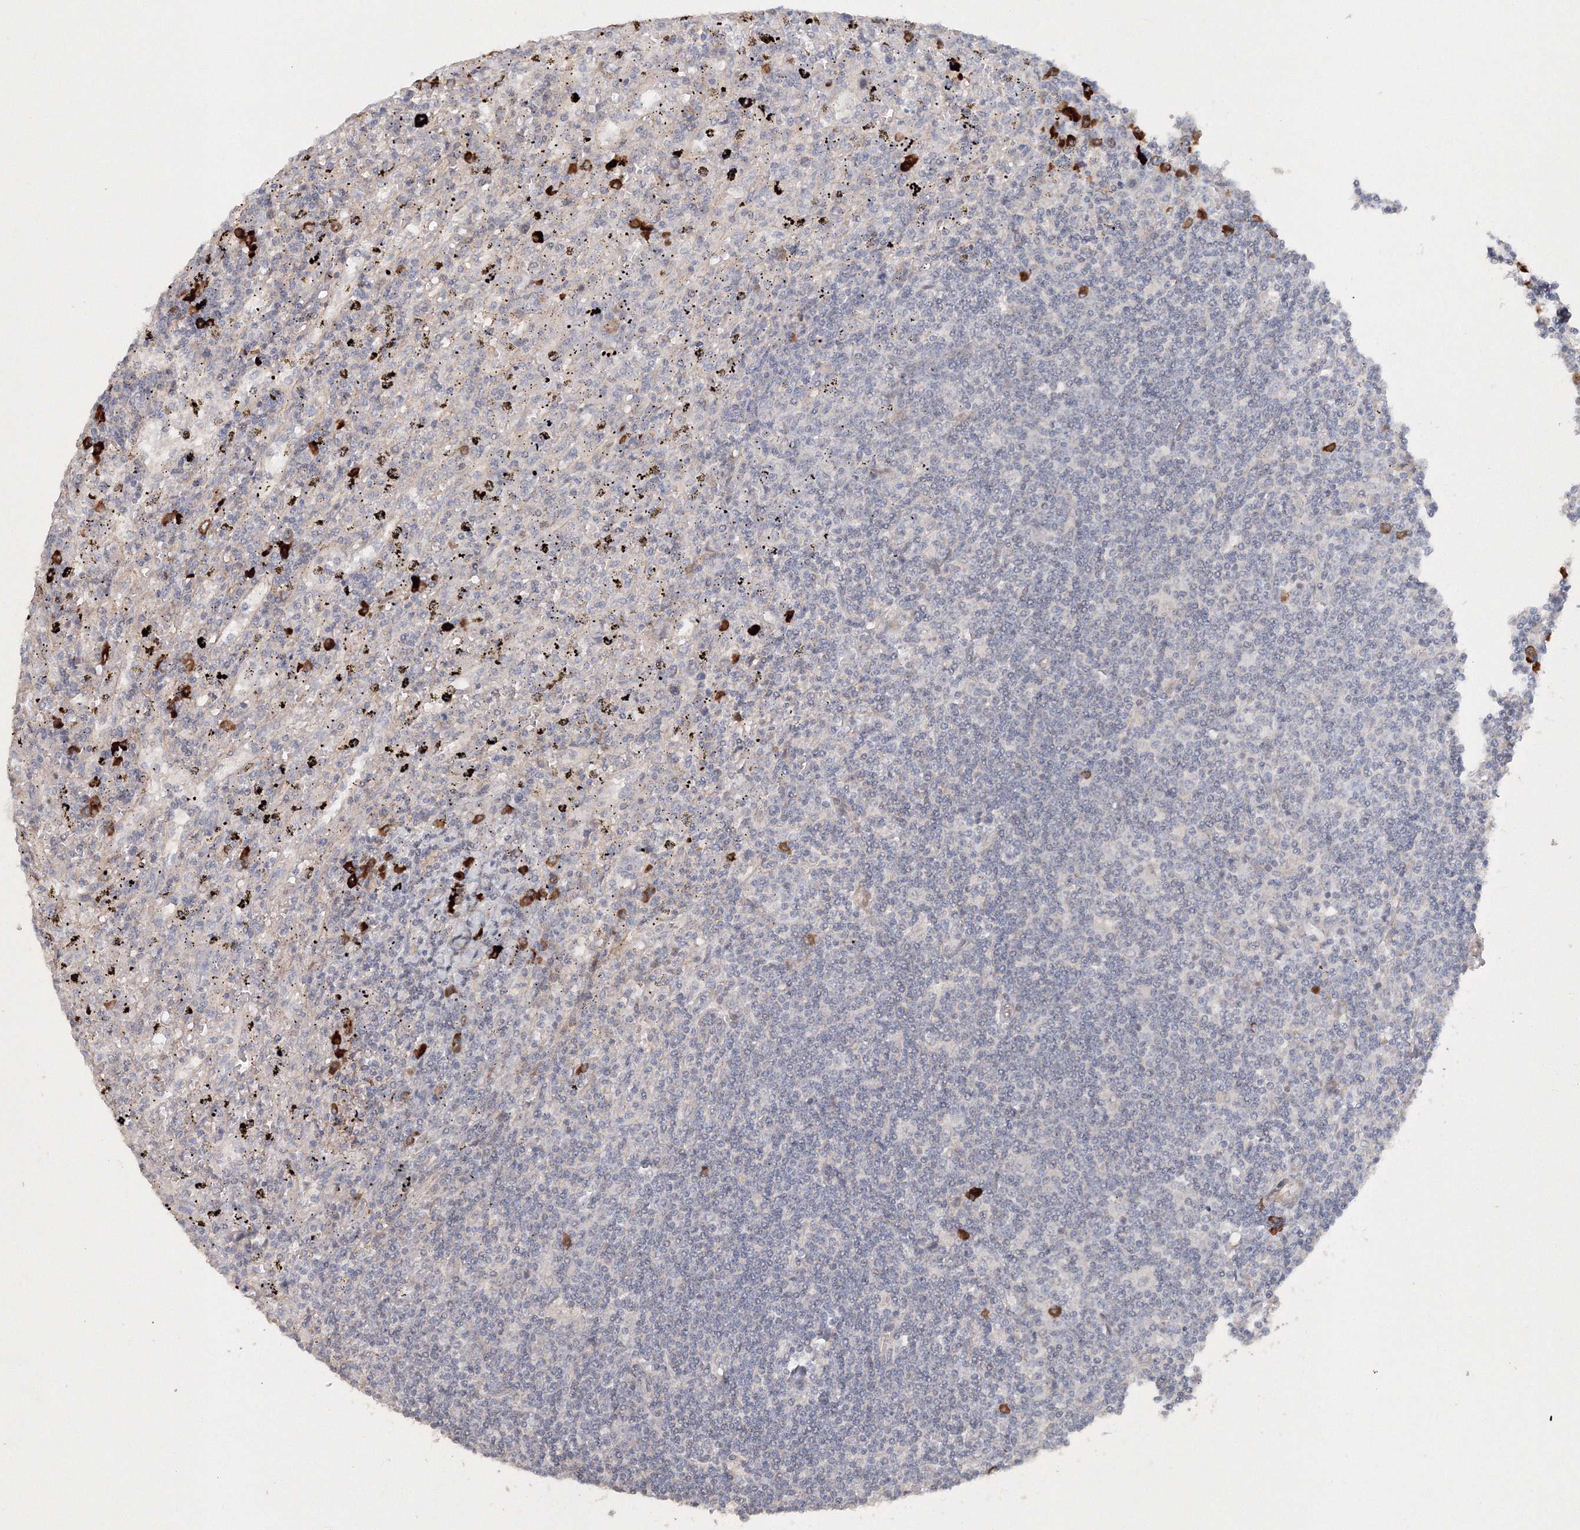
{"staining": {"intensity": "negative", "quantity": "none", "location": "none"}, "tissue": "lymphoma", "cell_type": "Tumor cells", "image_type": "cancer", "snomed": [{"axis": "morphology", "description": "Malignant lymphoma, non-Hodgkin's type, Low grade"}, {"axis": "topography", "description": "Spleen"}], "caption": "IHC photomicrograph of human low-grade malignant lymphoma, non-Hodgkin's type stained for a protein (brown), which demonstrates no expression in tumor cells. (DAB (3,3'-diaminobenzidine) immunohistochemistry, high magnification).", "gene": "NALF2", "patient": {"sex": "male", "age": 76}}